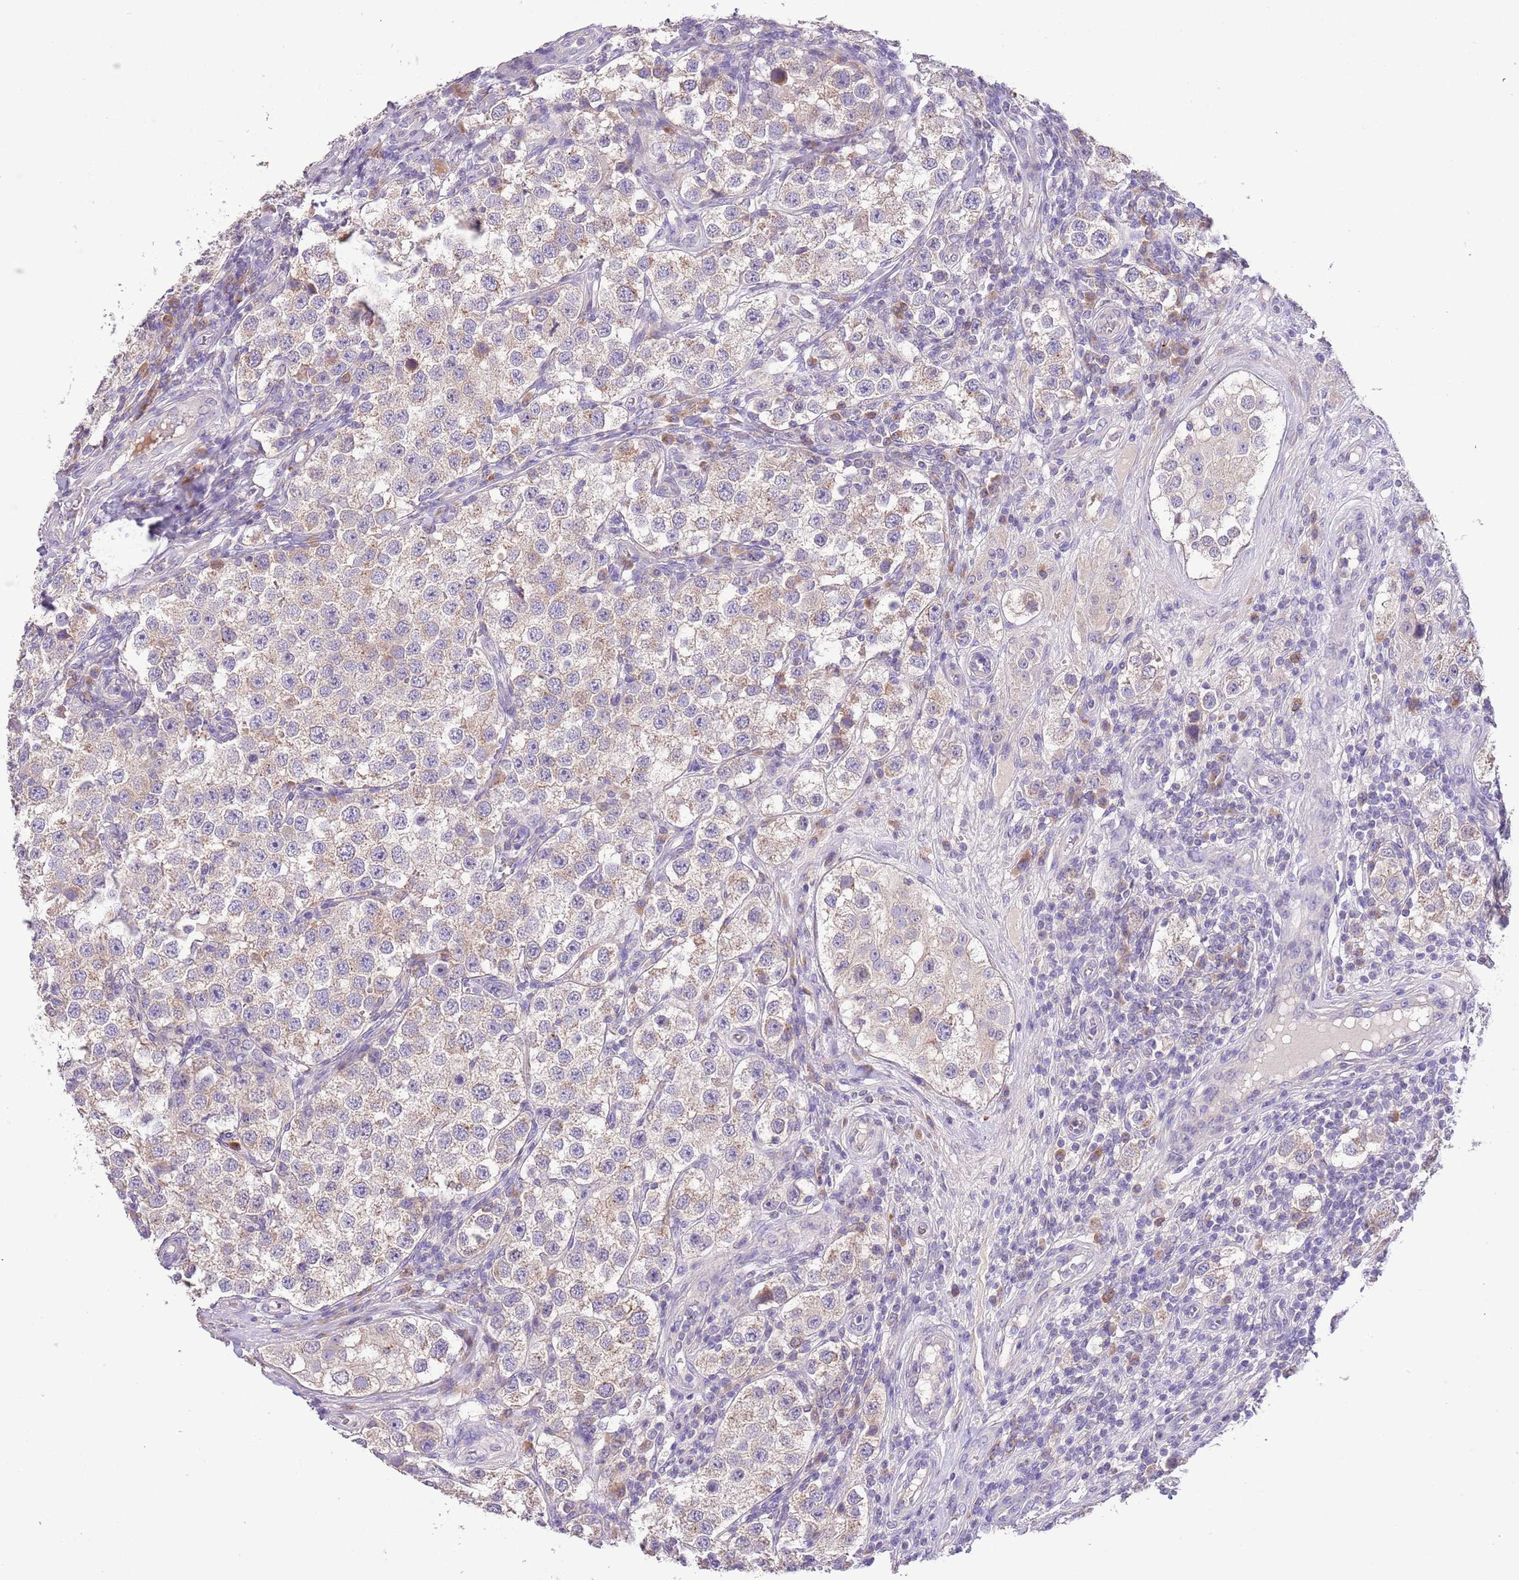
{"staining": {"intensity": "weak", "quantity": "<25%", "location": "cytoplasmic/membranous"}, "tissue": "testis cancer", "cell_type": "Tumor cells", "image_type": "cancer", "snomed": [{"axis": "morphology", "description": "Seminoma, NOS"}, {"axis": "topography", "description": "Testis"}], "caption": "Testis cancer (seminoma) was stained to show a protein in brown. There is no significant staining in tumor cells.", "gene": "ZNF658", "patient": {"sex": "male", "age": 37}}